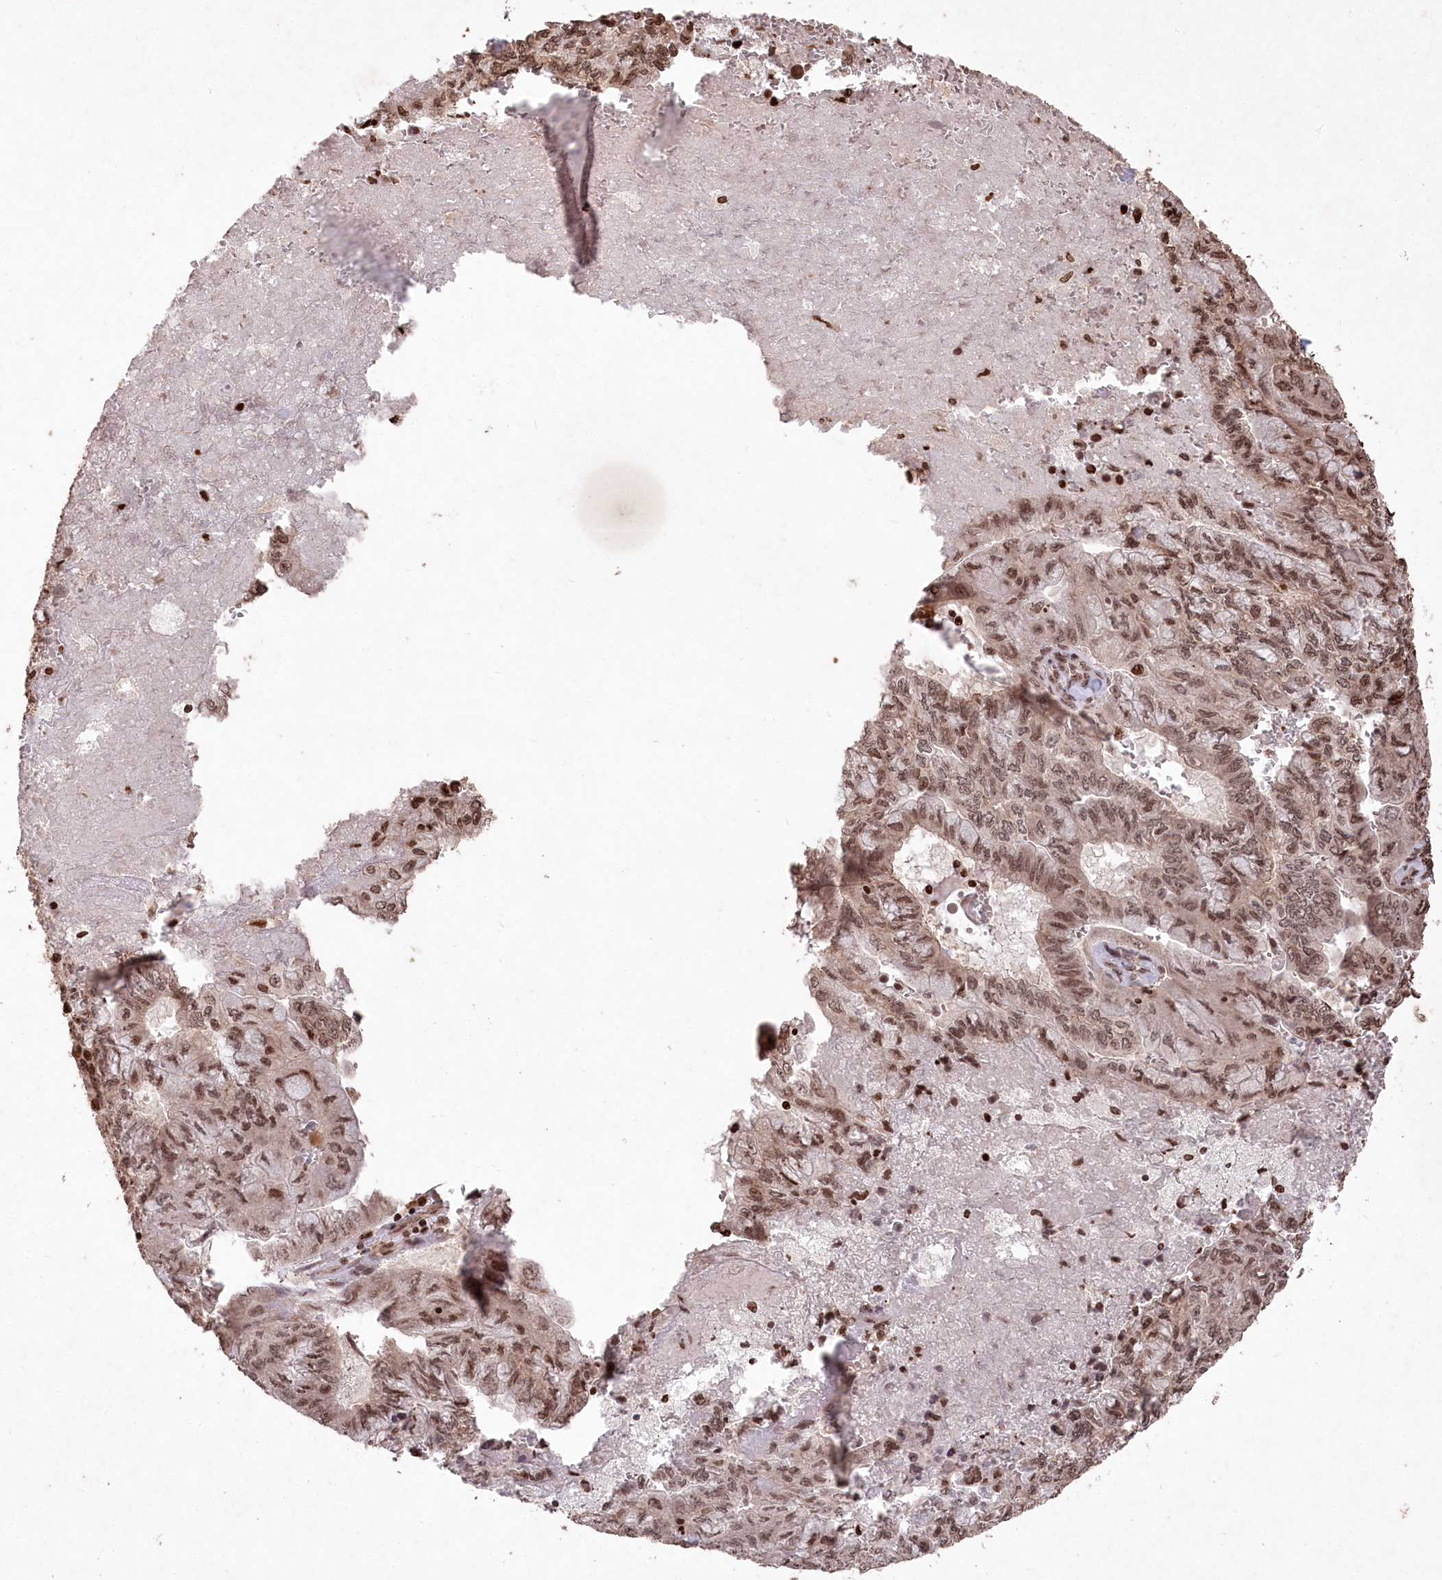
{"staining": {"intensity": "moderate", "quantity": ">75%", "location": "nuclear"}, "tissue": "pancreatic cancer", "cell_type": "Tumor cells", "image_type": "cancer", "snomed": [{"axis": "morphology", "description": "Adenocarcinoma, NOS"}, {"axis": "topography", "description": "Pancreas"}], "caption": "Protein staining shows moderate nuclear staining in about >75% of tumor cells in pancreatic cancer (adenocarcinoma).", "gene": "CCSER2", "patient": {"sex": "male", "age": 51}}